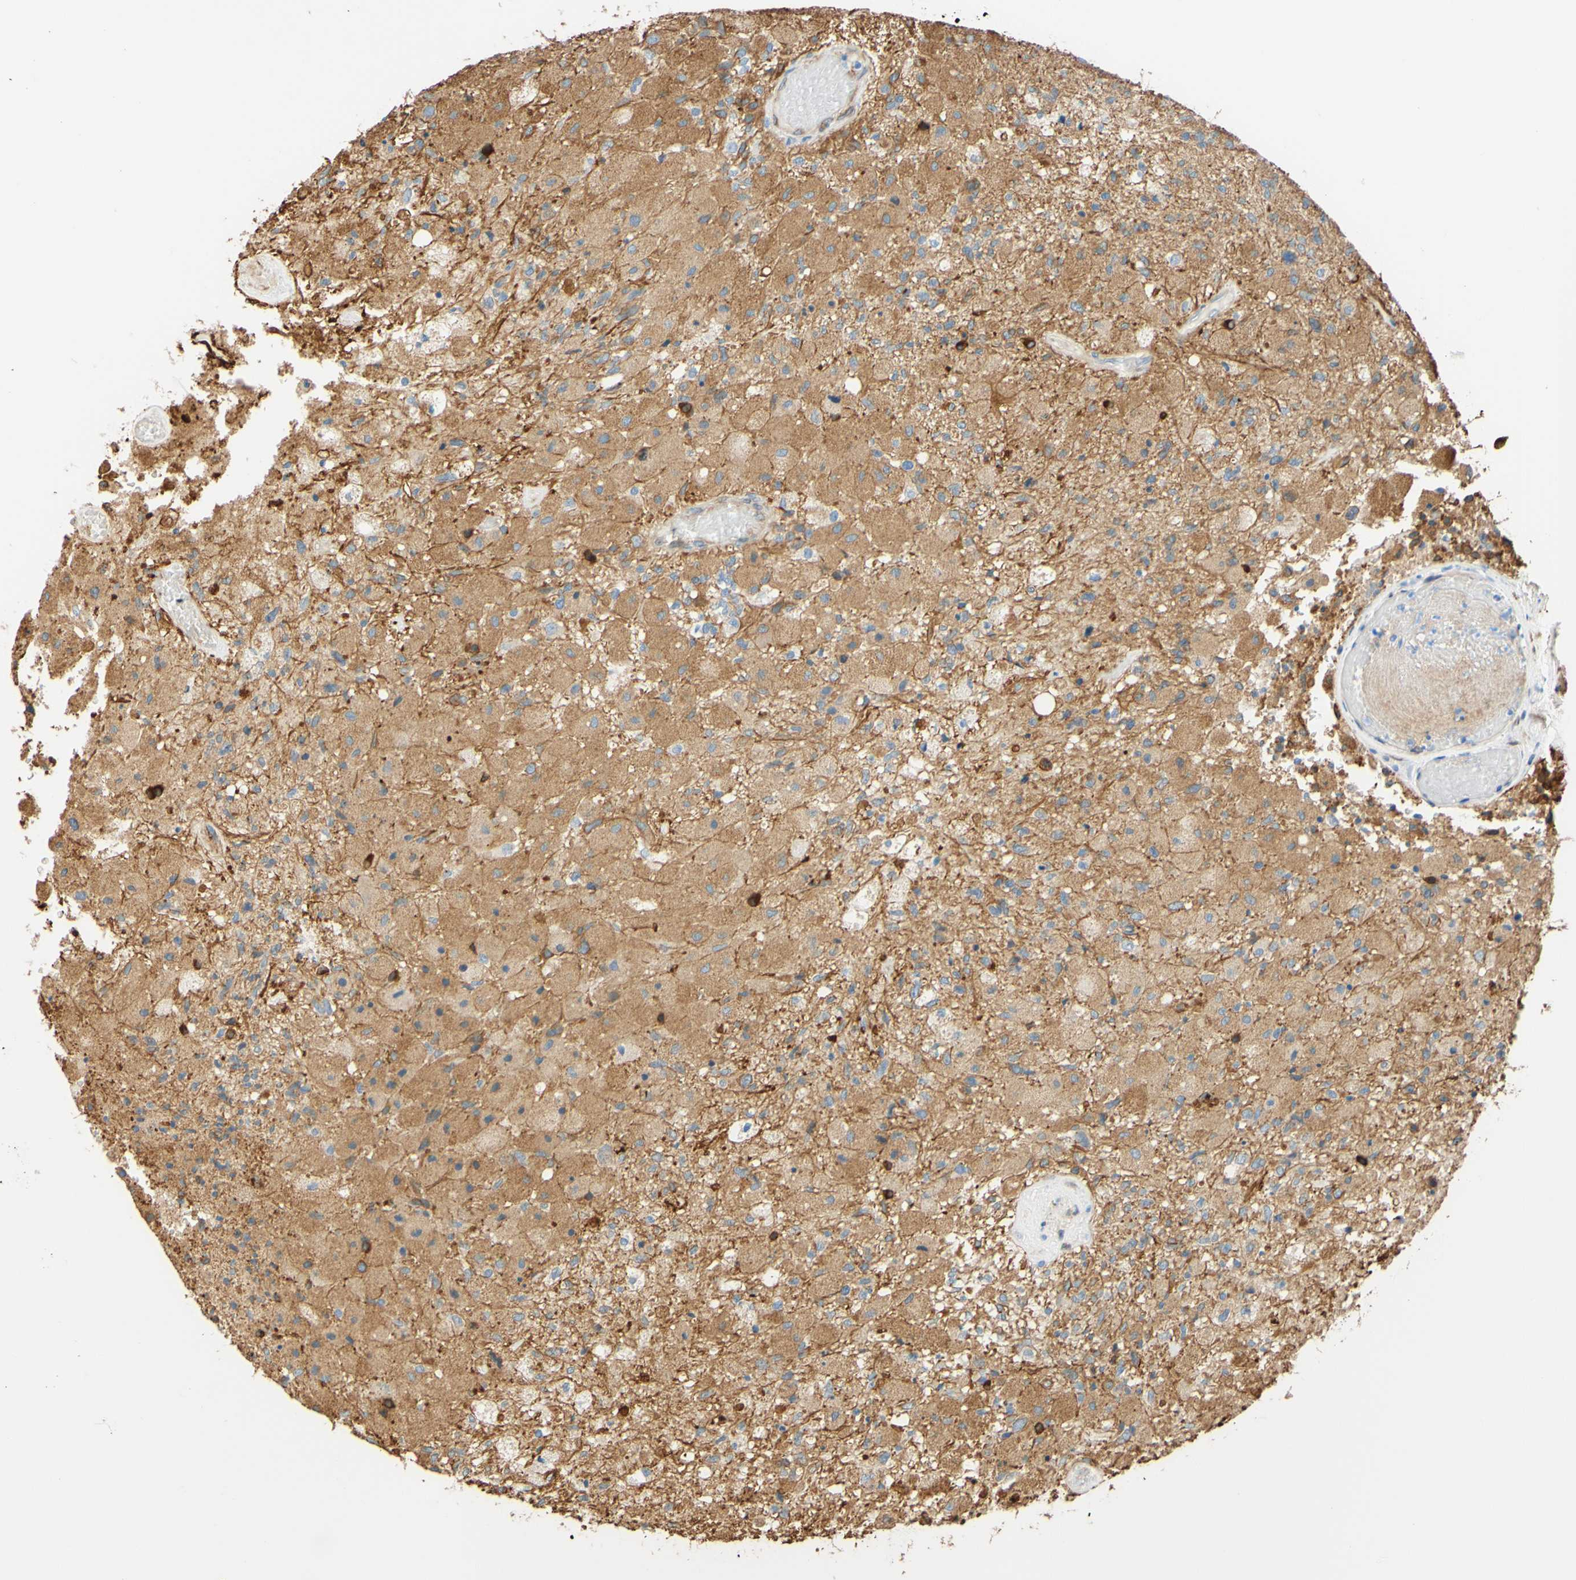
{"staining": {"intensity": "moderate", "quantity": ">75%", "location": "cytoplasmic/membranous"}, "tissue": "glioma", "cell_type": "Tumor cells", "image_type": "cancer", "snomed": [{"axis": "morphology", "description": "Normal tissue, NOS"}, {"axis": "morphology", "description": "Glioma, malignant, High grade"}, {"axis": "topography", "description": "Cerebral cortex"}], "caption": "Protein expression analysis of human glioma reveals moderate cytoplasmic/membranous positivity in about >75% of tumor cells.", "gene": "ENDOD1", "patient": {"sex": "male", "age": 77}}